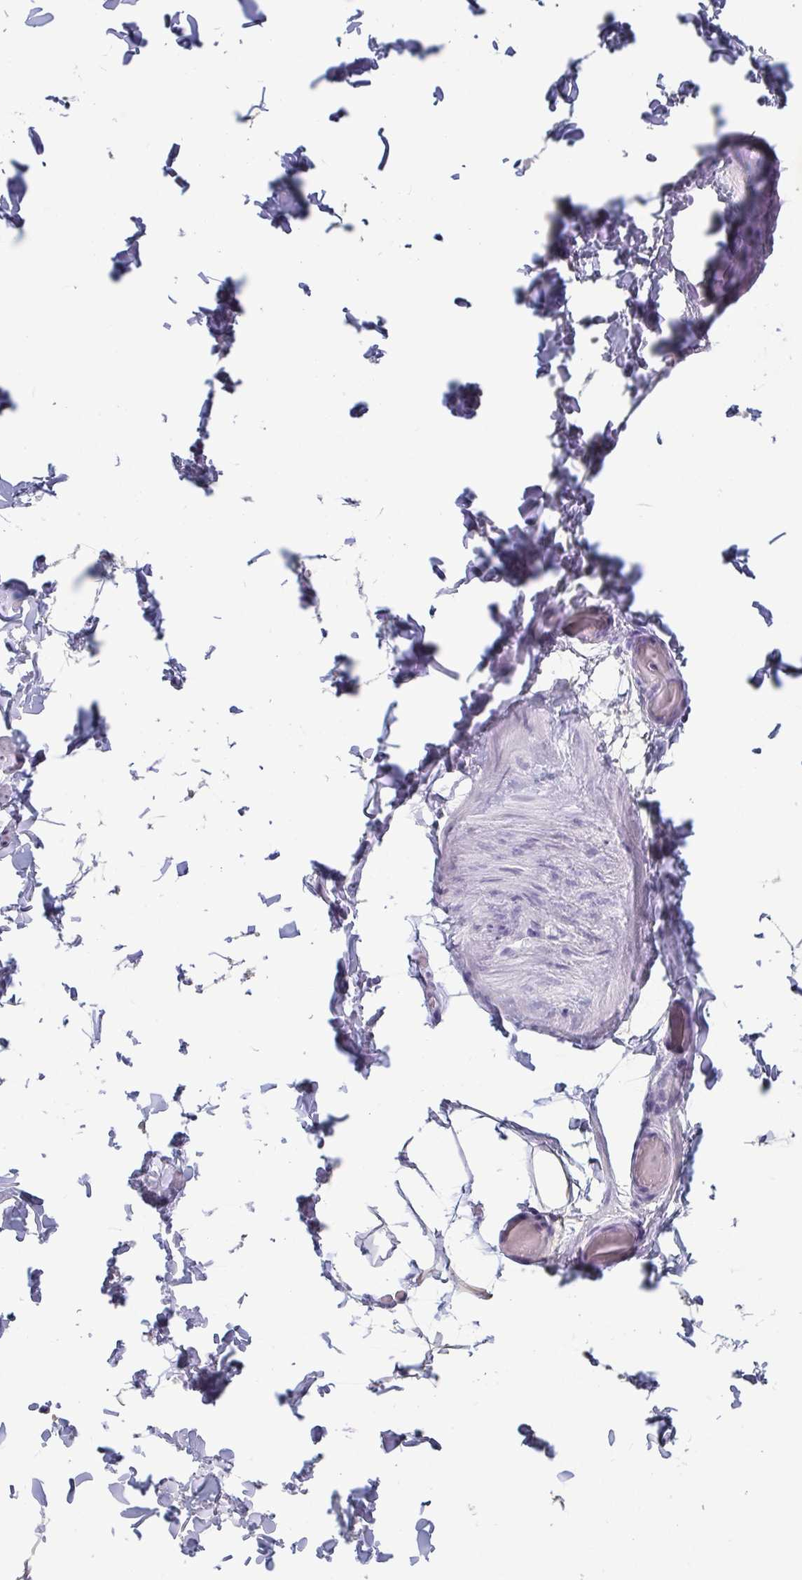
{"staining": {"intensity": "negative", "quantity": "none", "location": "none"}, "tissue": "adipose tissue", "cell_type": "Adipocytes", "image_type": "normal", "snomed": [{"axis": "morphology", "description": "Normal tissue, NOS"}, {"axis": "topography", "description": "Soft tissue"}, {"axis": "topography", "description": "Adipose tissue"}, {"axis": "topography", "description": "Vascular tissue"}, {"axis": "topography", "description": "Peripheral nerve tissue"}], "caption": "Immunohistochemical staining of normal human adipose tissue reveals no significant expression in adipocytes.", "gene": "ITLN1", "patient": {"sex": "male", "age": 29}}